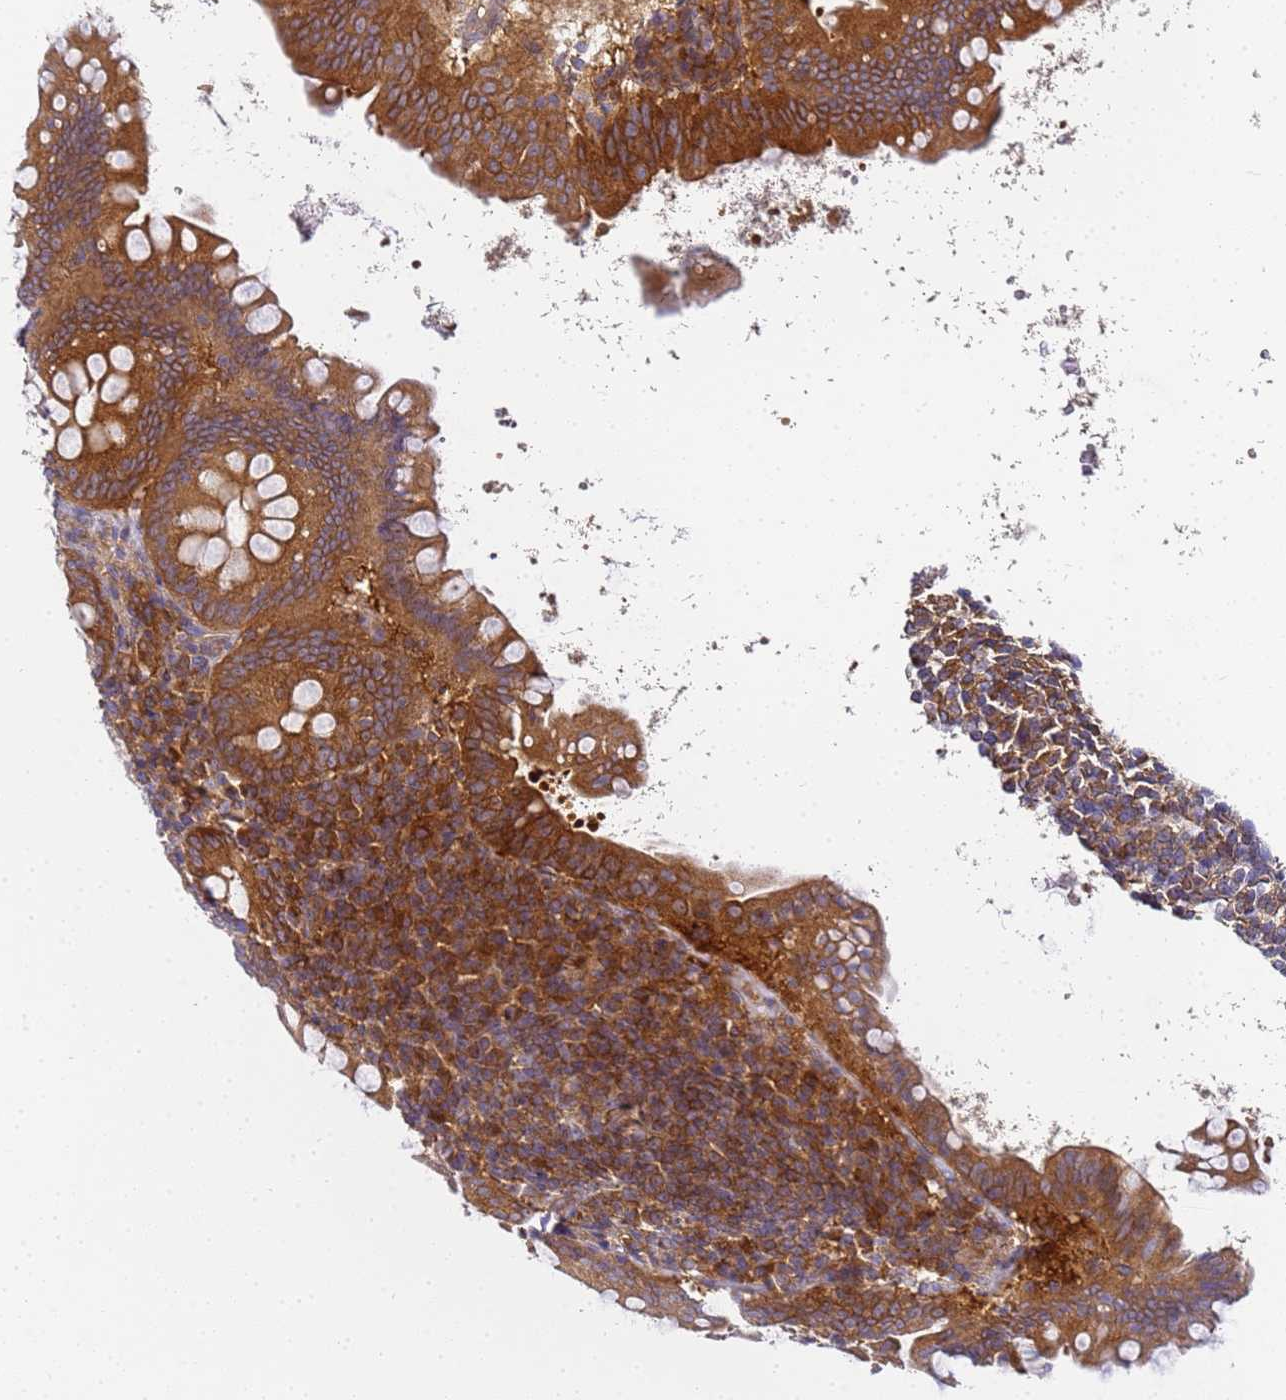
{"staining": {"intensity": "strong", "quantity": ">75%", "location": "cytoplasmic/membranous"}, "tissue": "appendix", "cell_type": "Glandular cells", "image_type": "normal", "snomed": [{"axis": "morphology", "description": "Normal tissue, NOS"}, {"axis": "topography", "description": "Appendix"}], "caption": "Immunohistochemistry photomicrograph of unremarkable appendix stained for a protein (brown), which displays high levels of strong cytoplasmic/membranous positivity in approximately >75% of glandular cells.", "gene": "CHM", "patient": {"sex": "female", "age": 33}}